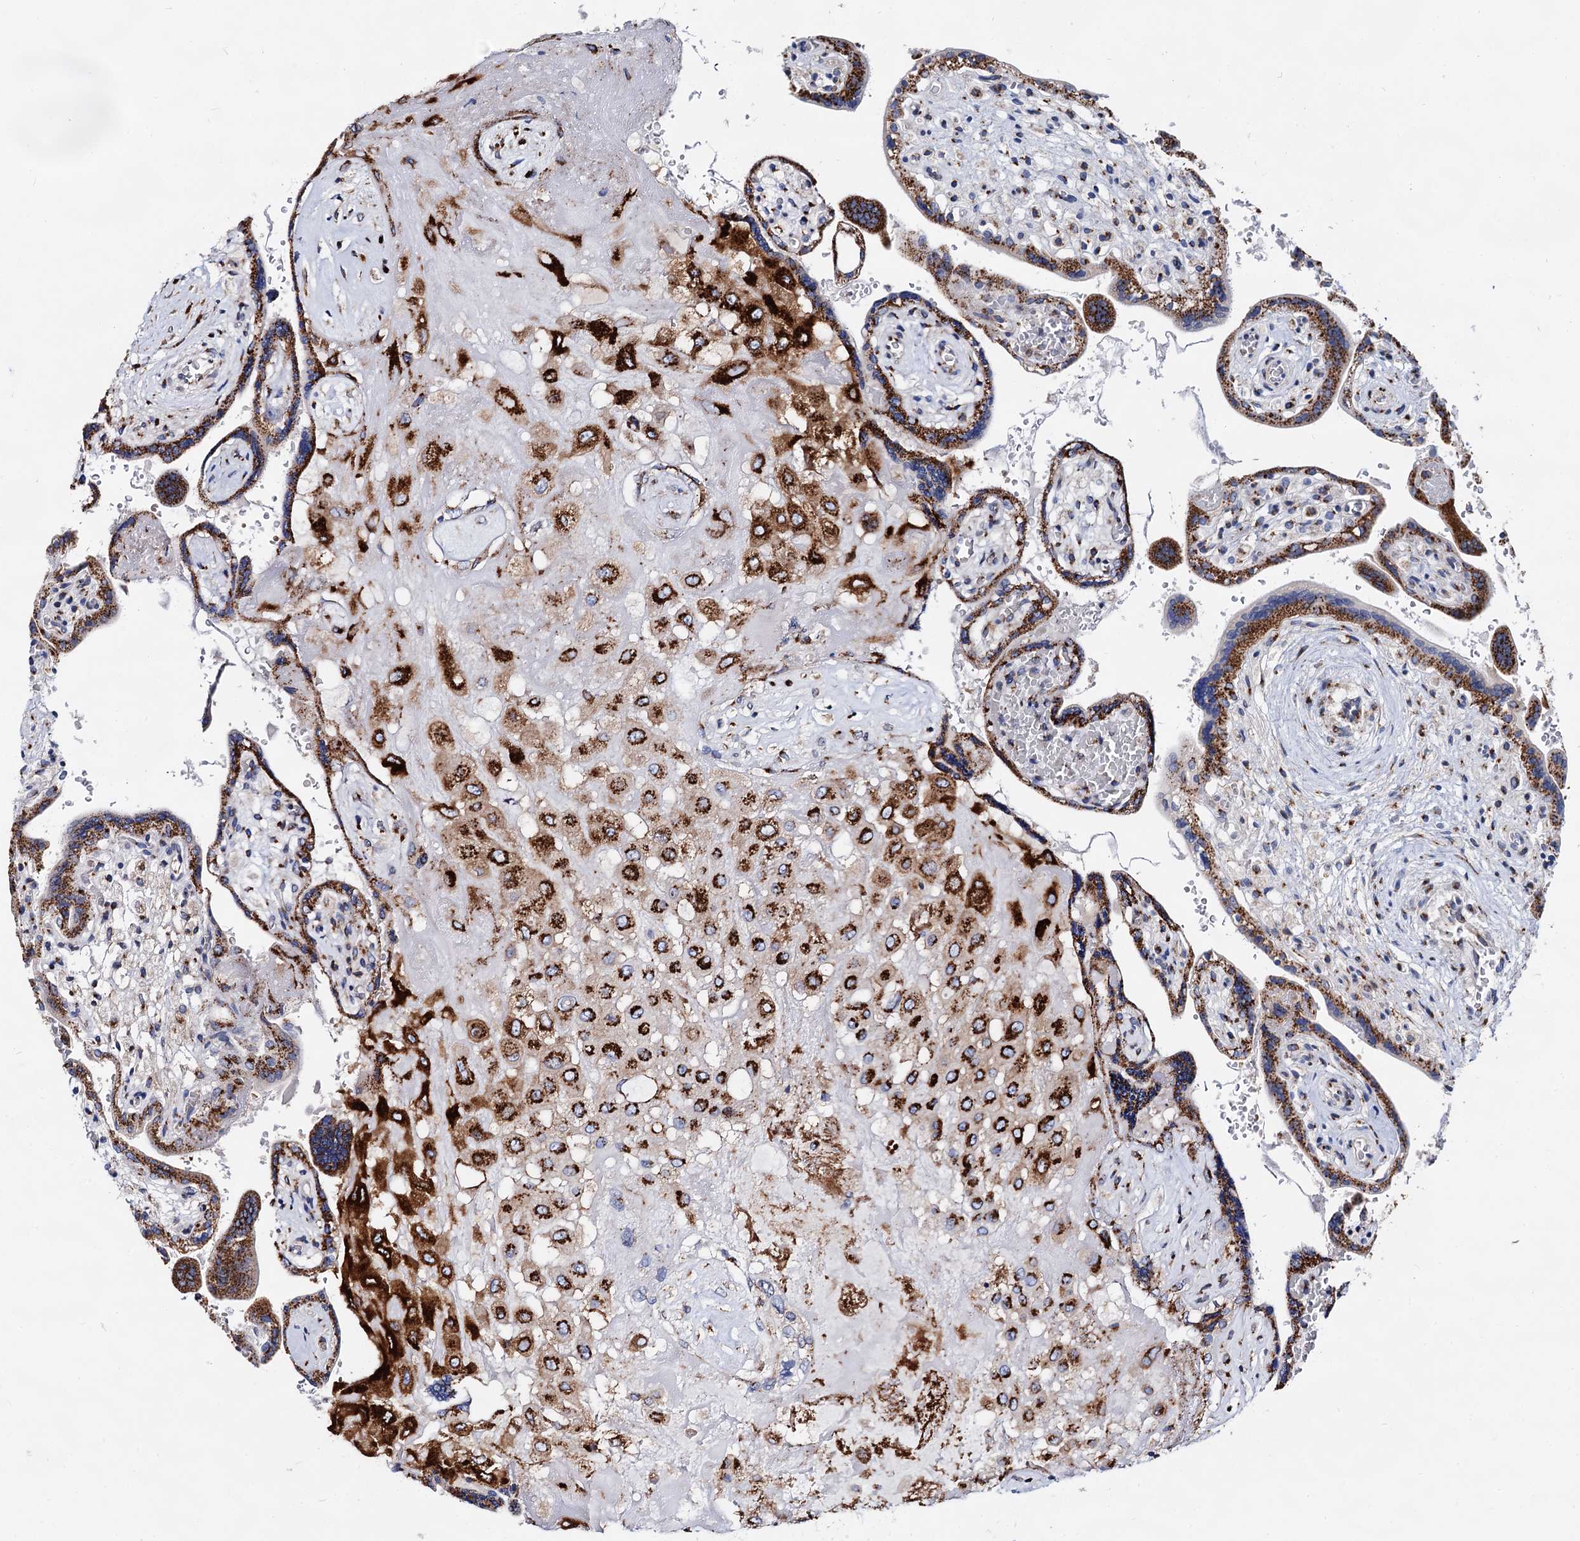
{"staining": {"intensity": "strong", "quantity": ">75%", "location": "cytoplasmic/membranous"}, "tissue": "placenta", "cell_type": "Decidual cells", "image_type": "normal", "snomed": [{"axis": "morphology", "description": "Normal tissue, NOS"}, {"axis": "topography", "description": "Placenta"}], "caption": "High-magnification brightfield microscopy of normal placenta stained with DAB (brown) and counterstained with hematoxylin (blue). decidual cells exhibit strong cytoplasmic/membranous staining is seen in approximately>75% of cells.", "gene": "TM9SF3", "patient": {"sex": "female", "age": 37}}